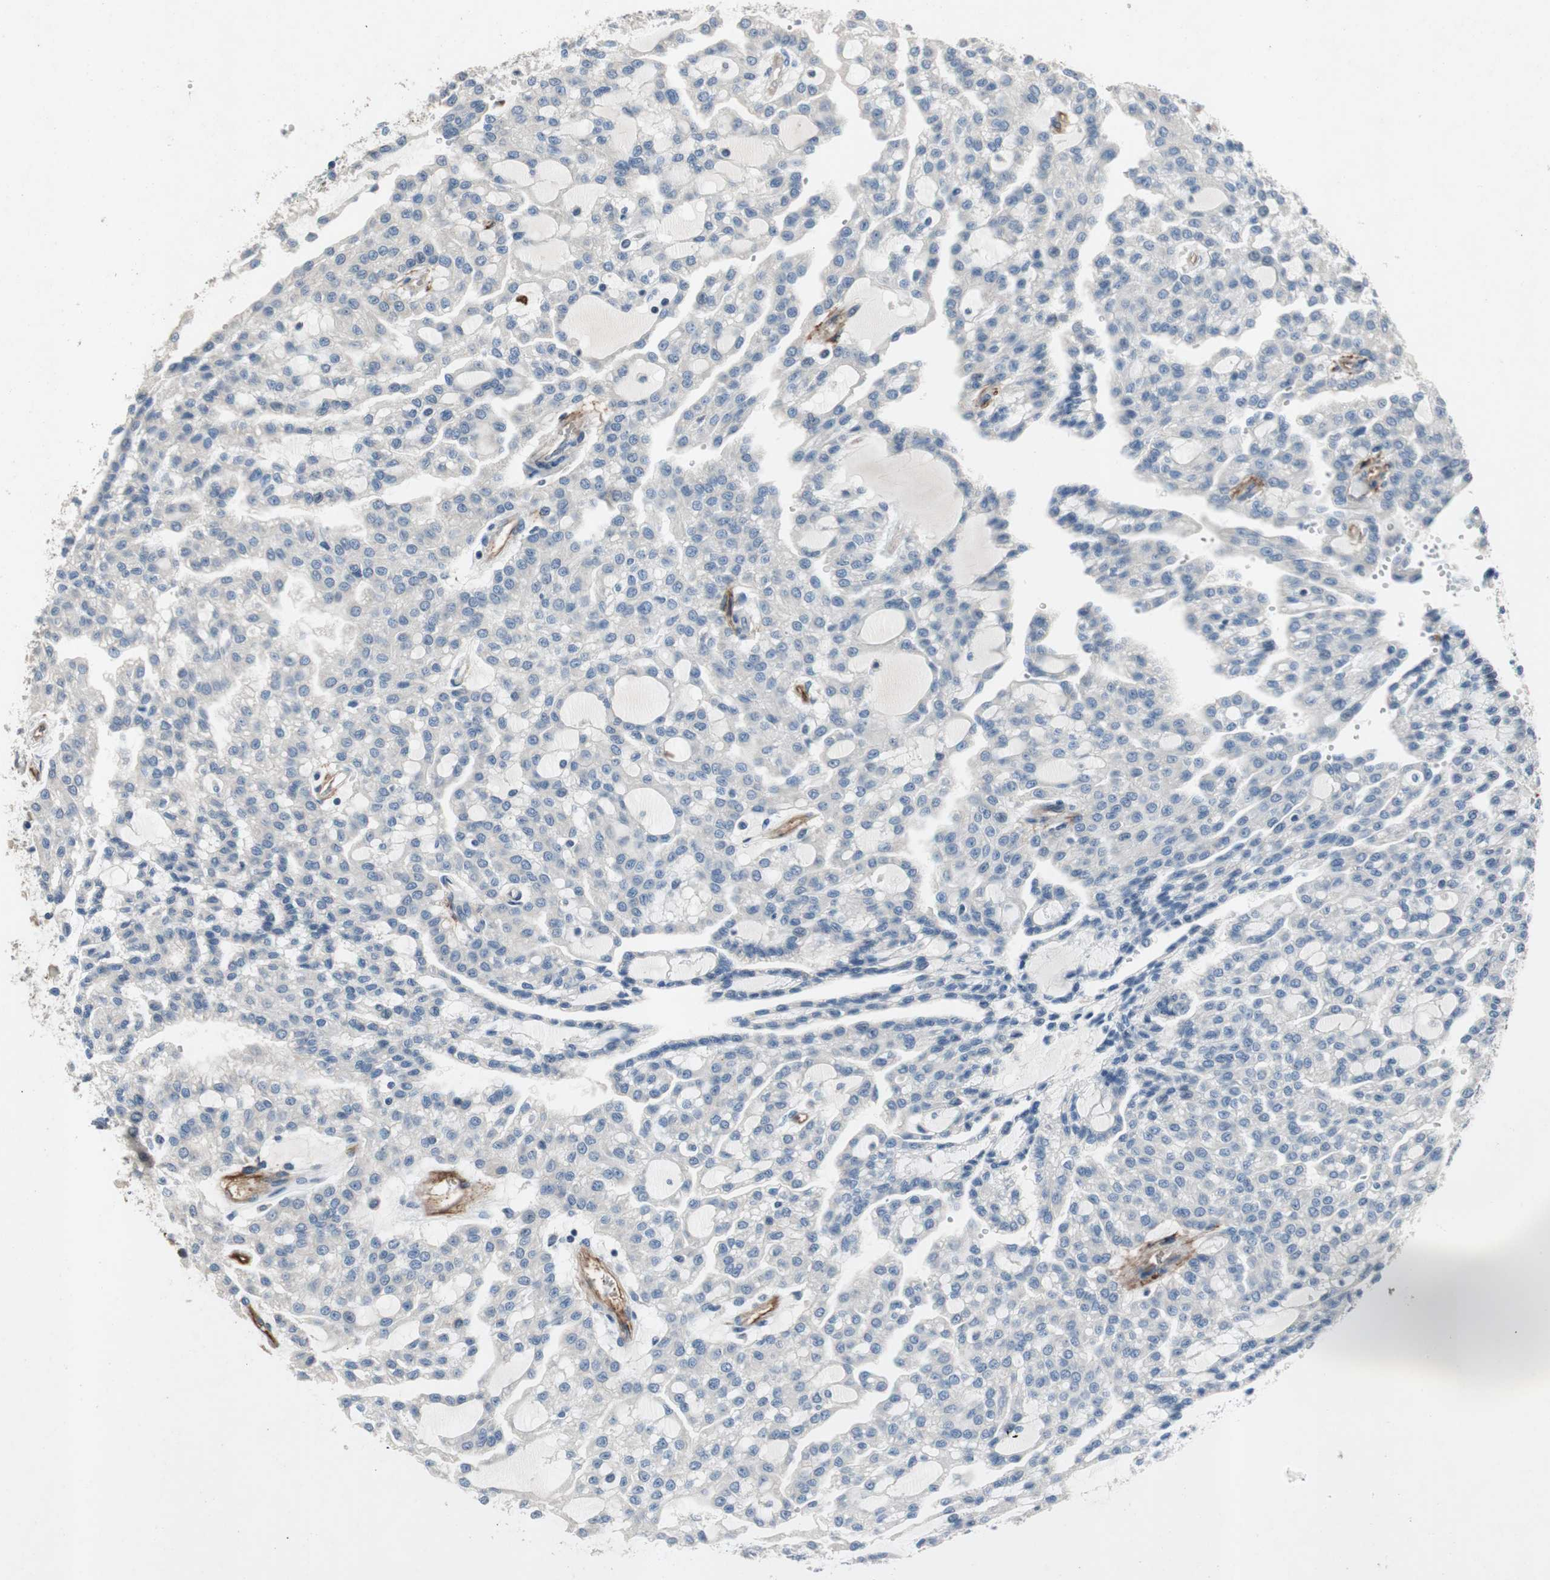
{"staining": {"intensity": "negative", "quantity": "none", "location": "none"}, "tissue": "renal cancer", "cell_type": "Tumor cells", "image_type": "cancer", "snomed": [{"axis": "morphology", "description": "Adenocarcinoma, NOS"}, {"axis": "topography", "description": "Kidney"}], "caption": "Micrograph shows no significant protein staining in tumor cells of renal cancer (adenocarcinoma). (Brightfield microscopy of DAB immunohistochemistry at high magnification).", "gene": "ALPL", "patient": {"sex": "male", "age": 63}}